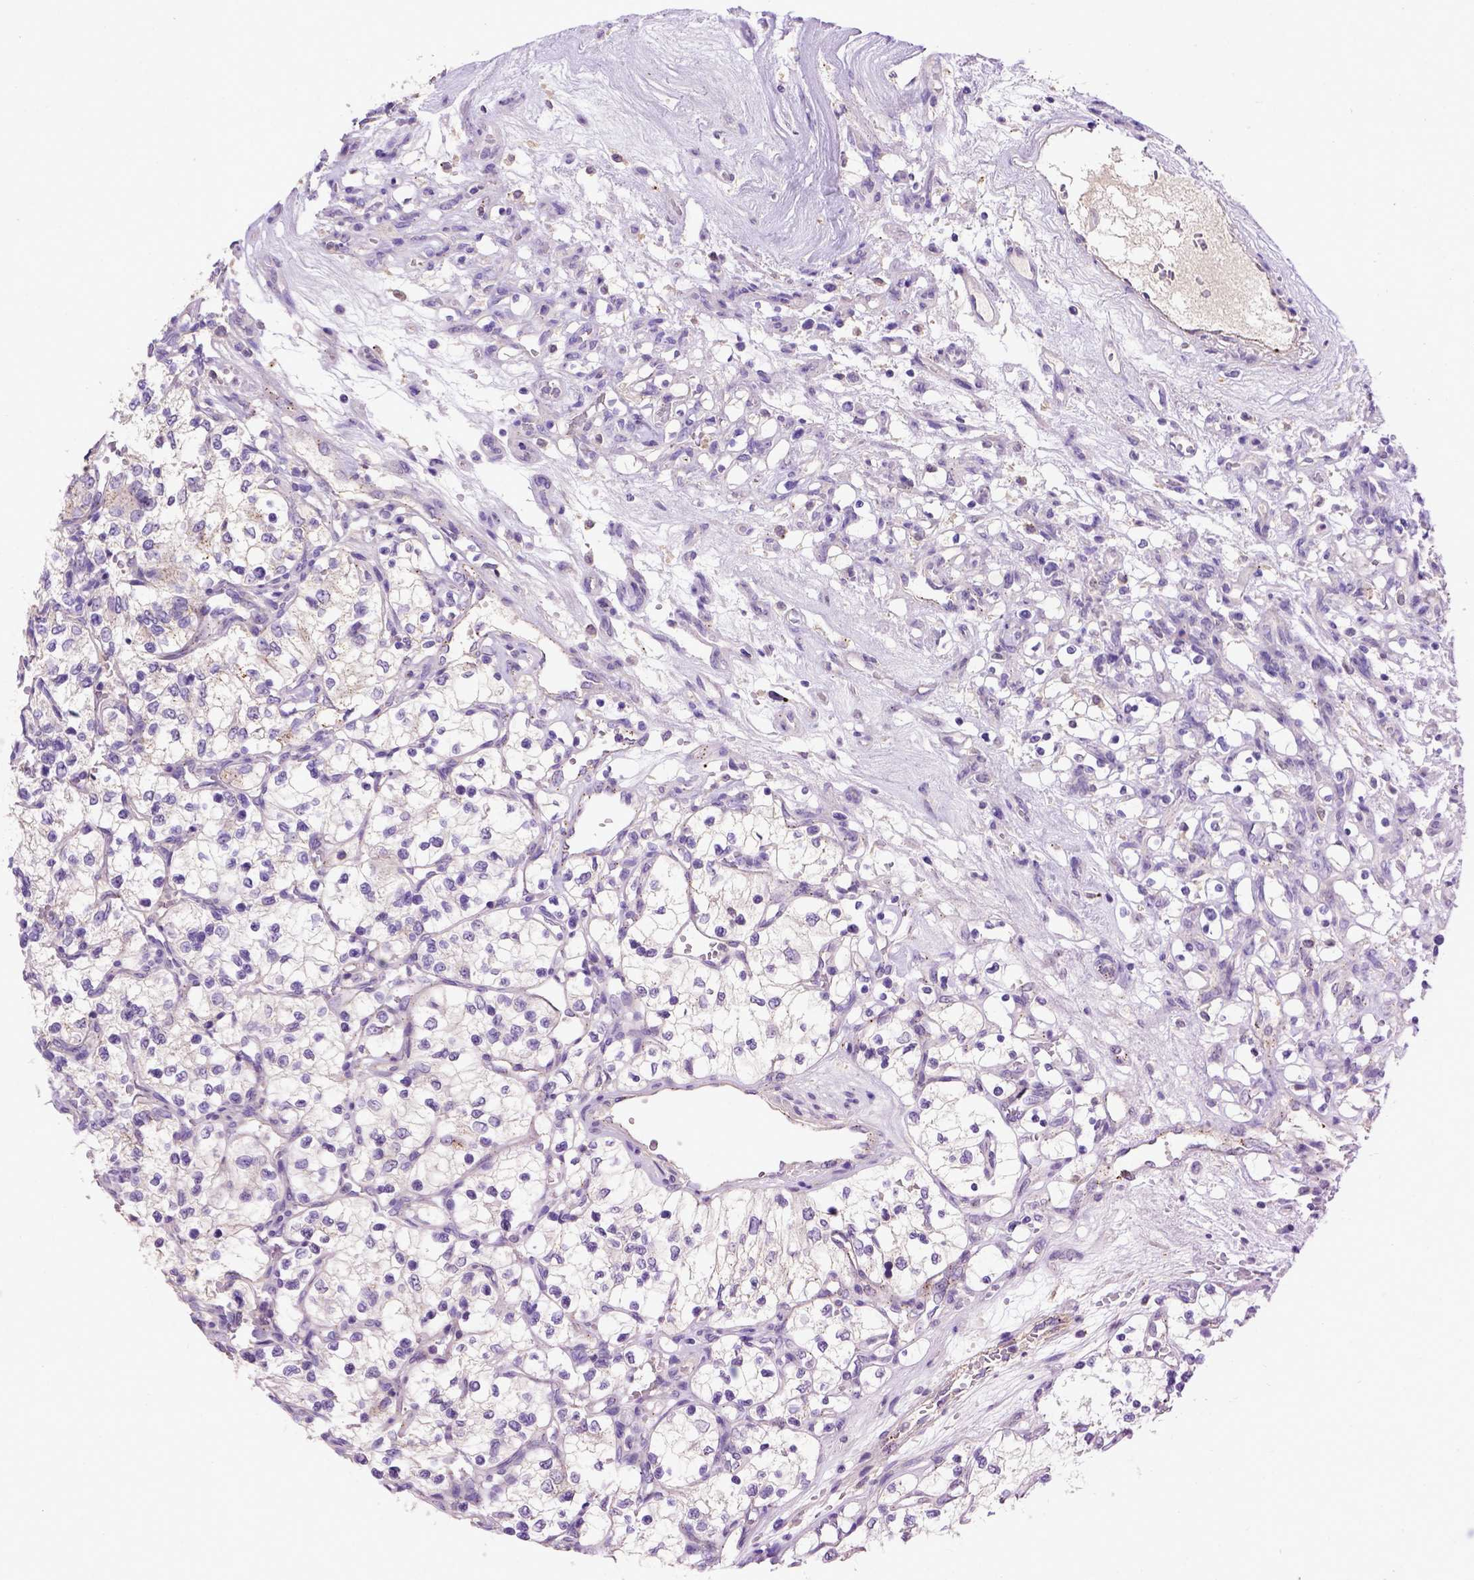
{"staining": {"intensity": "negative", "quantity": "none", "location": "none"}, "tissue": "renal cancer", "cell_type": "Tumor cells", "image_type": "cancer", "snomed": [{"axis": "morphology", "description": "Adenocarcinoma, NOS"}, {"axis": "topography", "description": "Kidney"}], "caption": "The photomicrograph displays no significant staining in tumor cells of renal cancer (adenocarcinoma).", "gene": "ADAM12", "patient": {"sex": "female", "age": 69}}